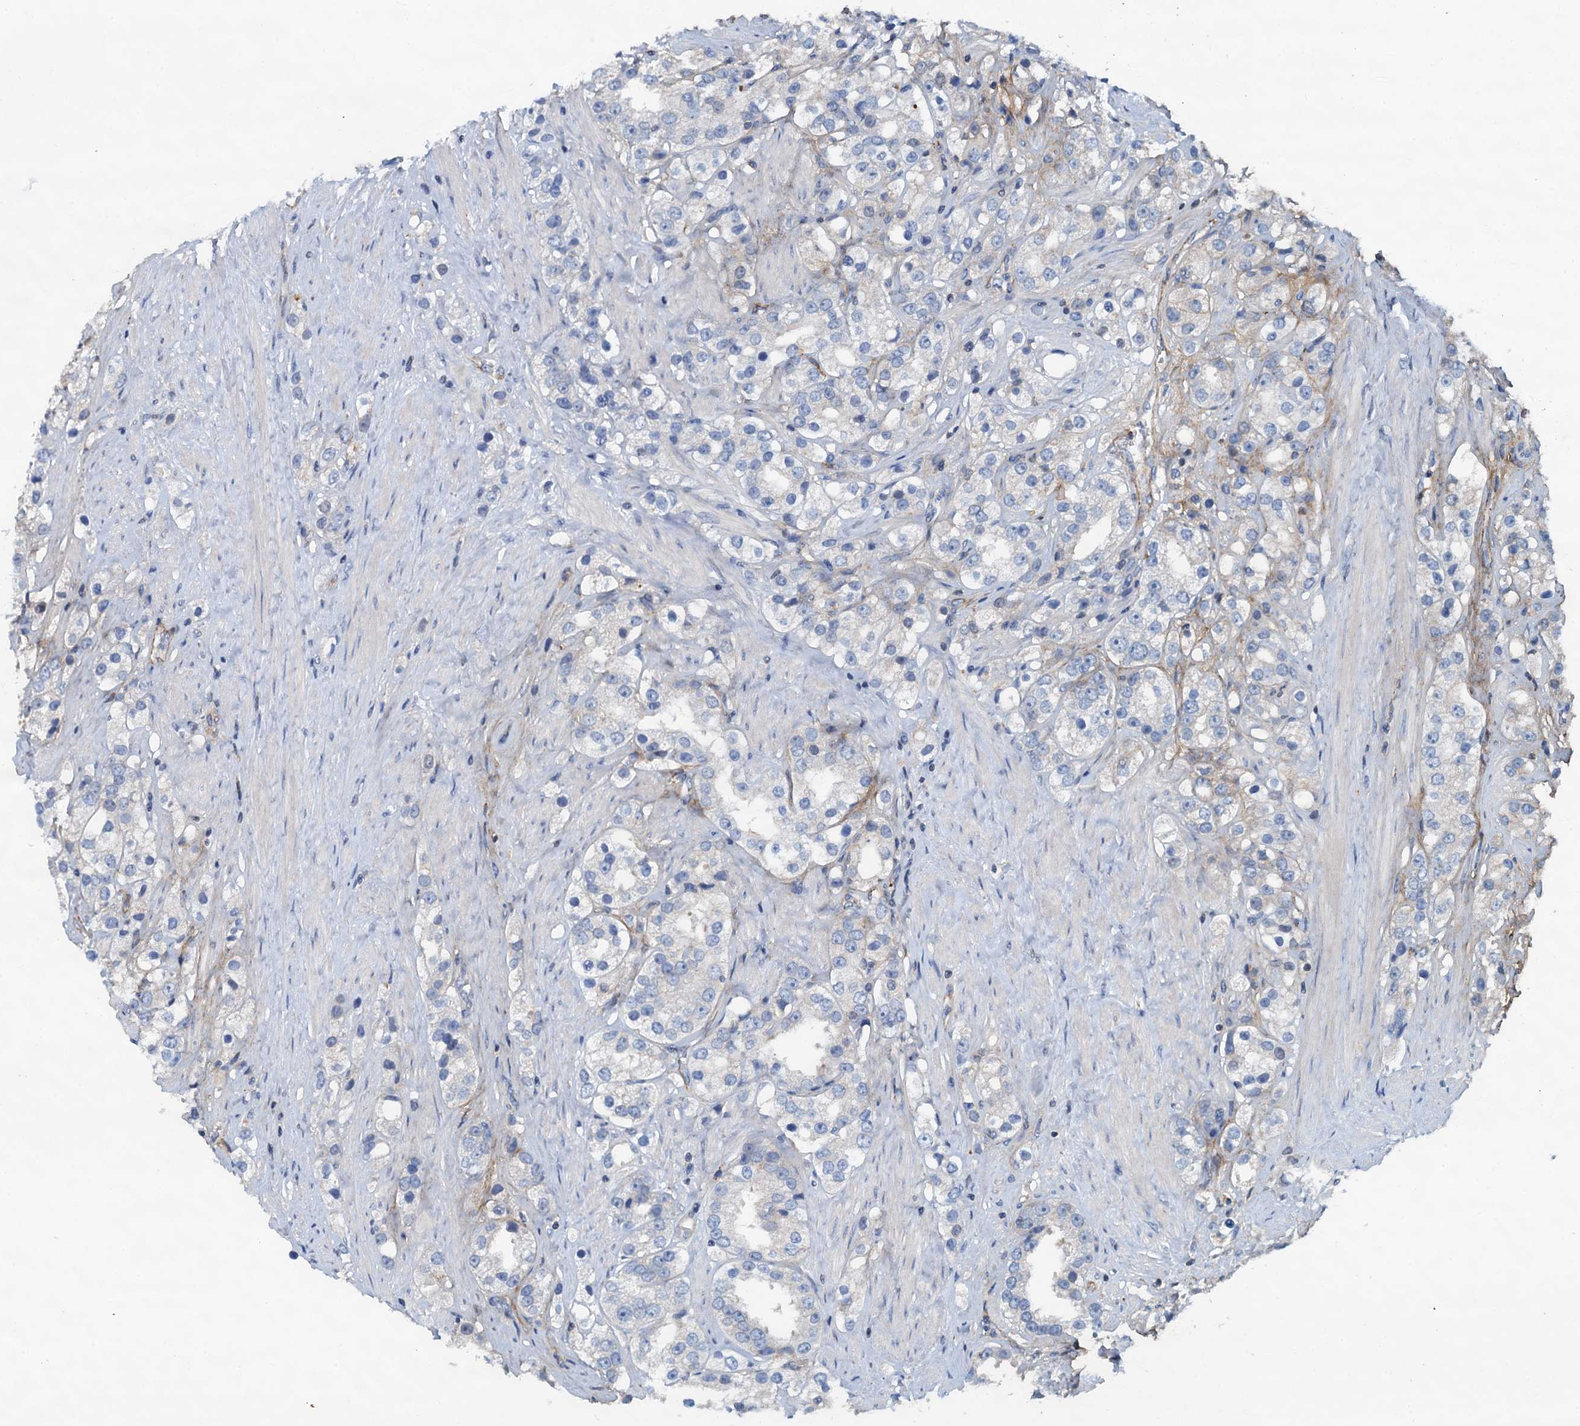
{"staining": {"intensity": "negative", "quantity": "none", "location": "none"}, "tissue": "prostate cancer", "cell_type": "Tumor cells", "image_type": "cancer", "snomed": [{"axis": "morphology", "description": "Adenocarcinoma, NOS"}, {"axis": "topography", "description": "Prostate"}], "caption": "Micrograph shows no significant protein positivity in tumor cells of prostate cancer (adenocarcinoma).", "gene": "THAP10", "patient": {"sex": "male", "age": 79}}